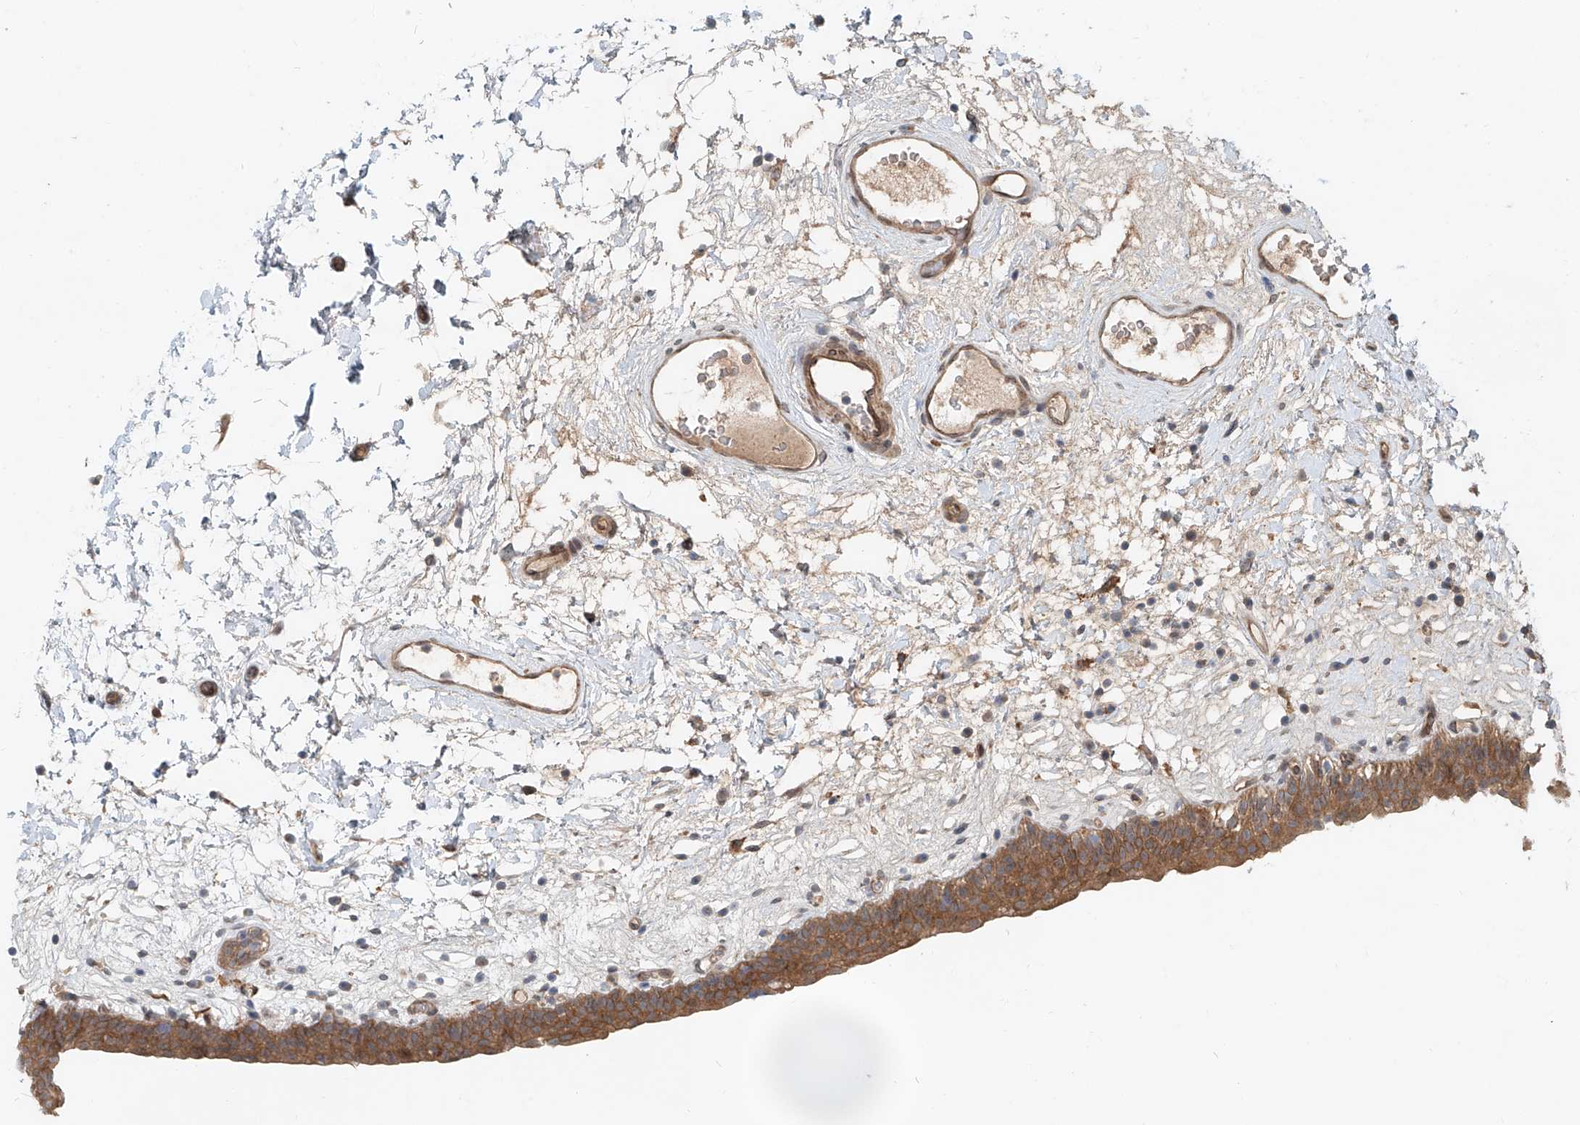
{"staining": {"intensity": "moderate", "quantity": ">75%", "location": "cytoplasmic/membranous"}, "tissue": "urinary bladder", "cell_type": "Urothelial cells", "image_type": "normal", "snomed": [{"axis": "morphology", "description": "Normal tissue, NOS"}, {"axis": "topography", "description": "Urinary bladder"}], "caption": "This histopathology image exhibits immunohistochemistry (IHC) staining of benign human urinary bladder, with medium moderate cytoplasmic/membranous positivity in about >75% of urothelial cells.", "gene": "SASH1", "patient": {"sex": "male", "age": 83}}